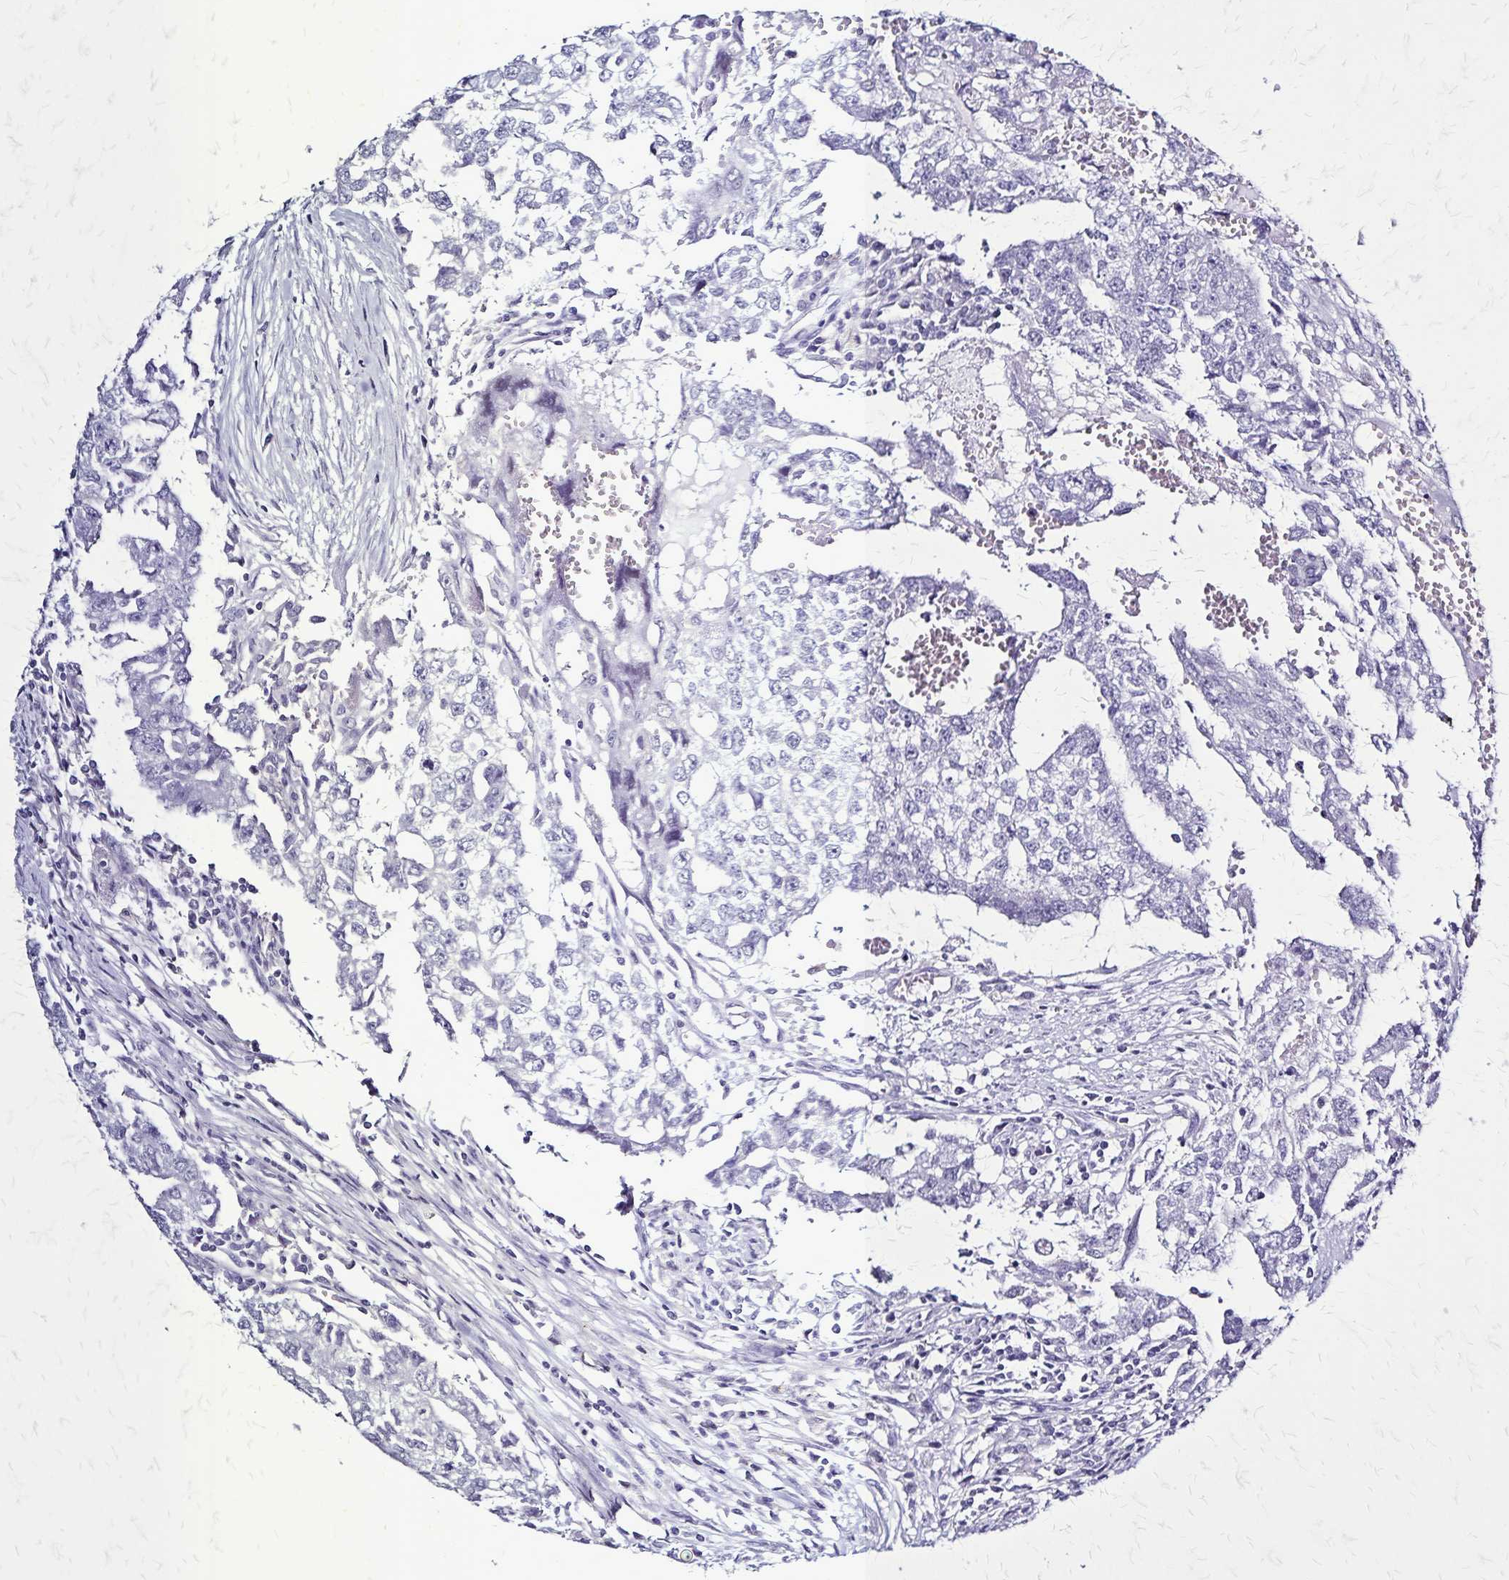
{"staining": {"intensity": "negative", "quantity": "none", "location": "none"}, "tissue": "testis cancer", "cell_type": "Tumor cells", "image_type": "cancer", "snomed": [{"axis": "morphology", "description": "Carcinoma, Embryonal, NOS"}, {"axis": "morphology", "description": "Teratoma, malignant, NOS"}, {"axis": "topography", "description": "Testis"}], "caption": "This is a histopathology image of immunohistochemistry staining of testis embryonal carcinoma, which shows no expression in tumor cells.", "gene": "PLXNA4", "patient": {"sex": "male", "age": 24}}